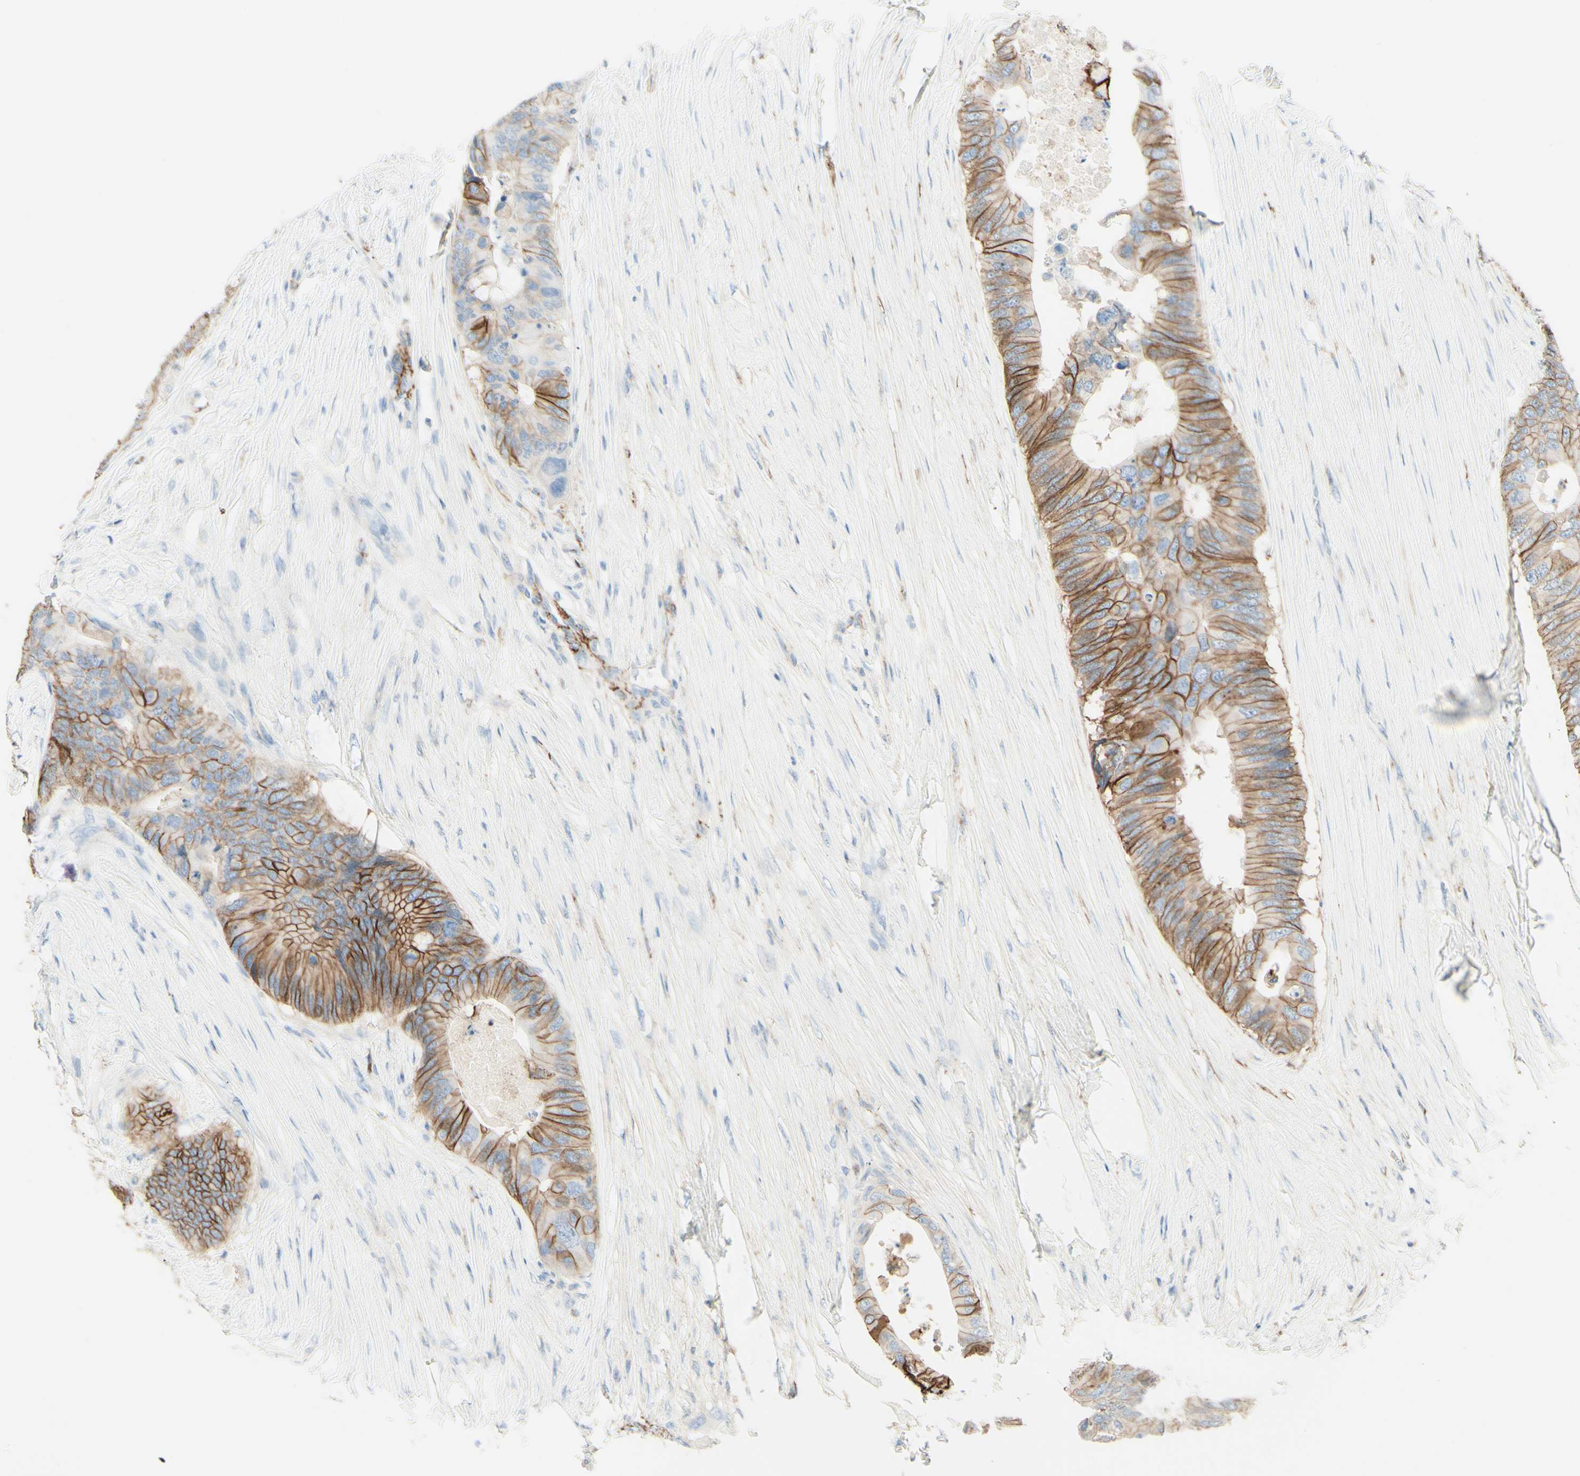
{"staining": {"intensity": "moderate", "quantity": ">75%", "location": "cytoplasmic/membranous"}, "tissue": "colorectal cancer", "cell_type": "Tumor cells", "image_type": "cancer", "snomed": [{"axis": "morphology", "description": "Adenocarcinoma, NOS"}, {"axis": "topography", "description": "Colon"}], "caption": "The image reveals immunohistochemical staining of colorectal adenocarcinoma. There is moderate cytoplasmic/membranous expression is present in about >75% of tumor cells.", "gene": "ALCAM", "patient": {"sex": "male", "age": 71}}